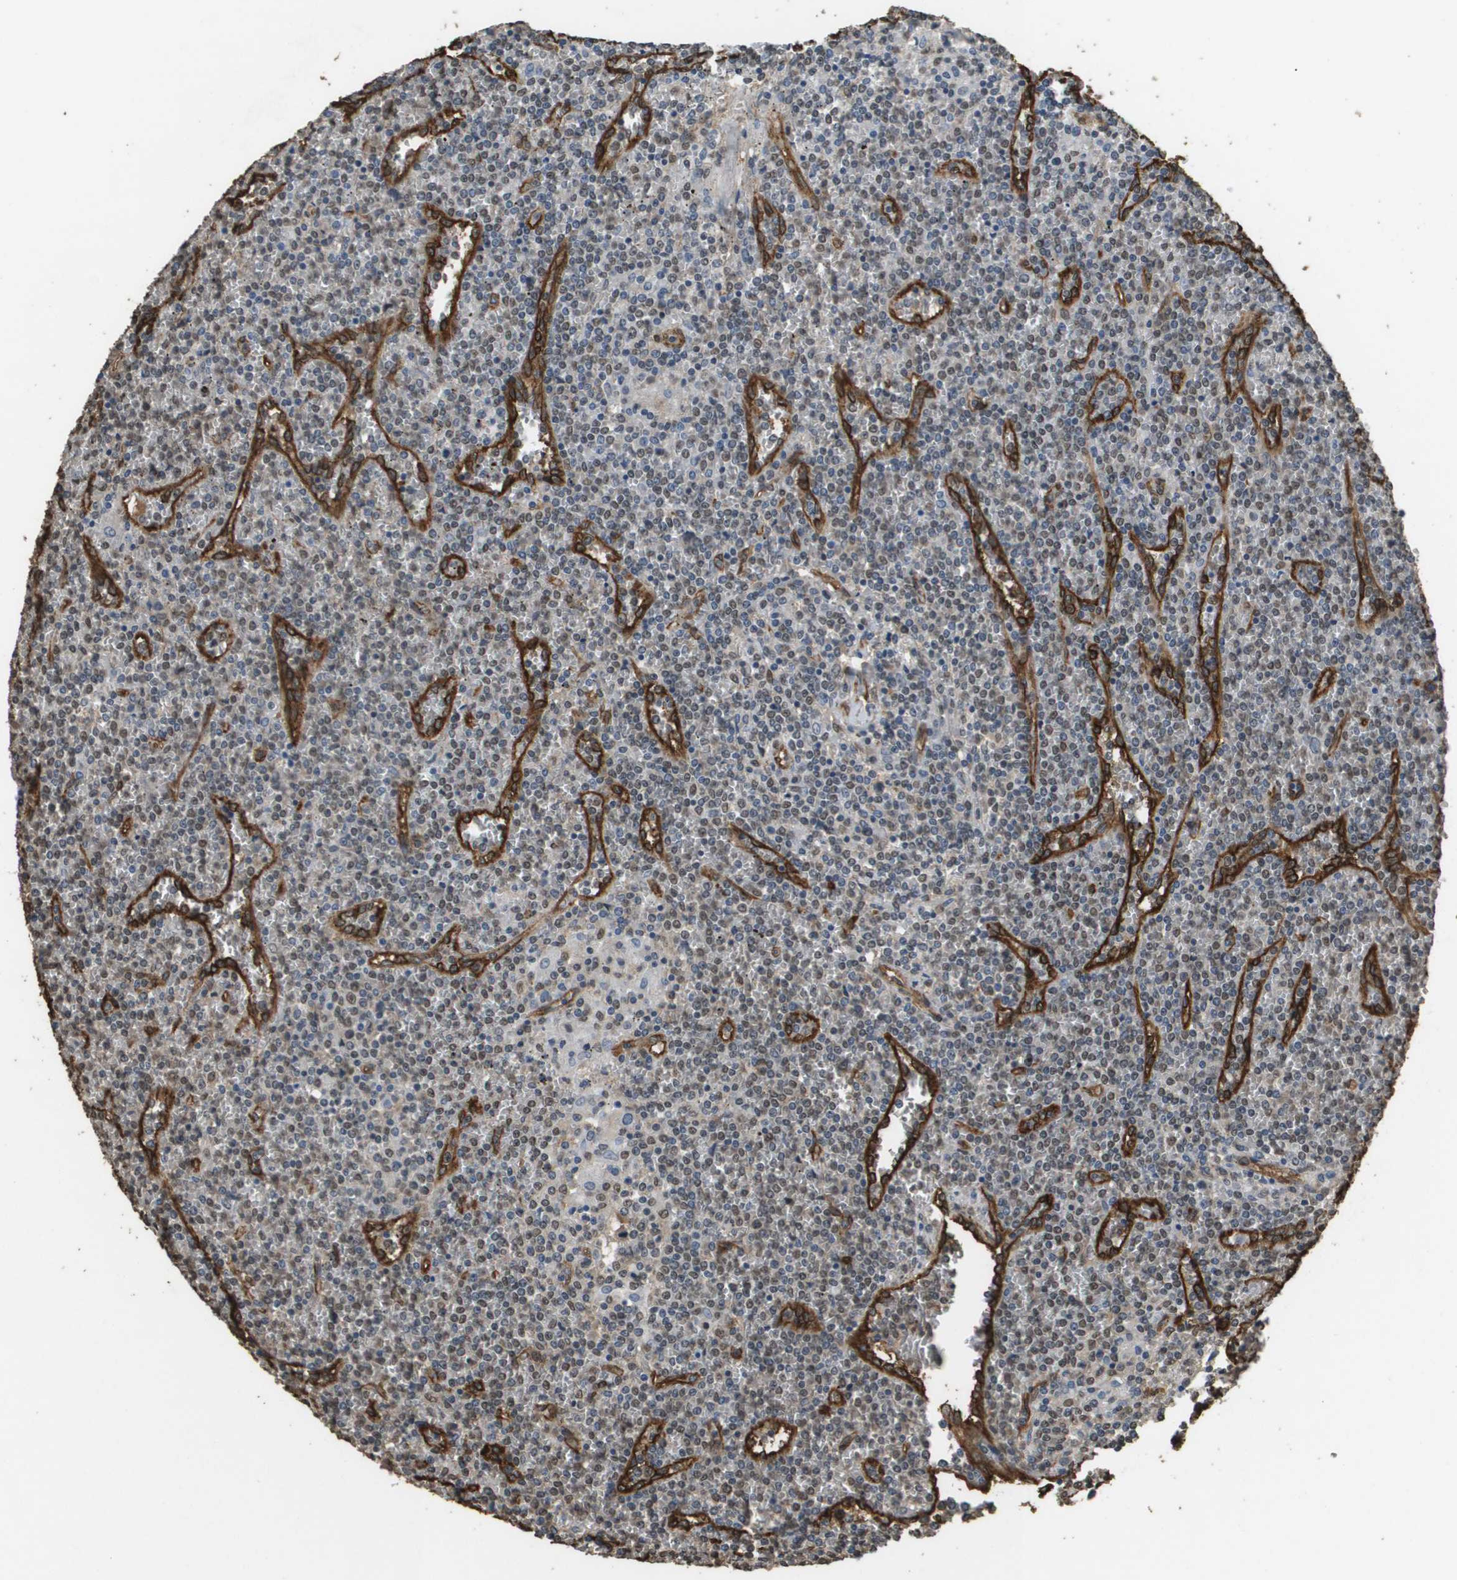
{"staining": {"intensity": "weak", "quantity": "25%-75%", "location": "nuclear"}, "tissue": "lymphoma", "cell_type": "Tumor cells", "image_type": "cancer", "snomed": [{"axis": "morphology", "description": "Malignant lymphoma, non-Hodgkin's type, Low grade"}, {"axis": "topography", "description": "Spleen"}], "caption": "Immunohistochemical staining of lymphoma reveals low levels of weak nuclear staining in approximately 25%-75% of tumor cells.", "gene": "AAMP", "patient": {"sex": "female", "age": 19}}